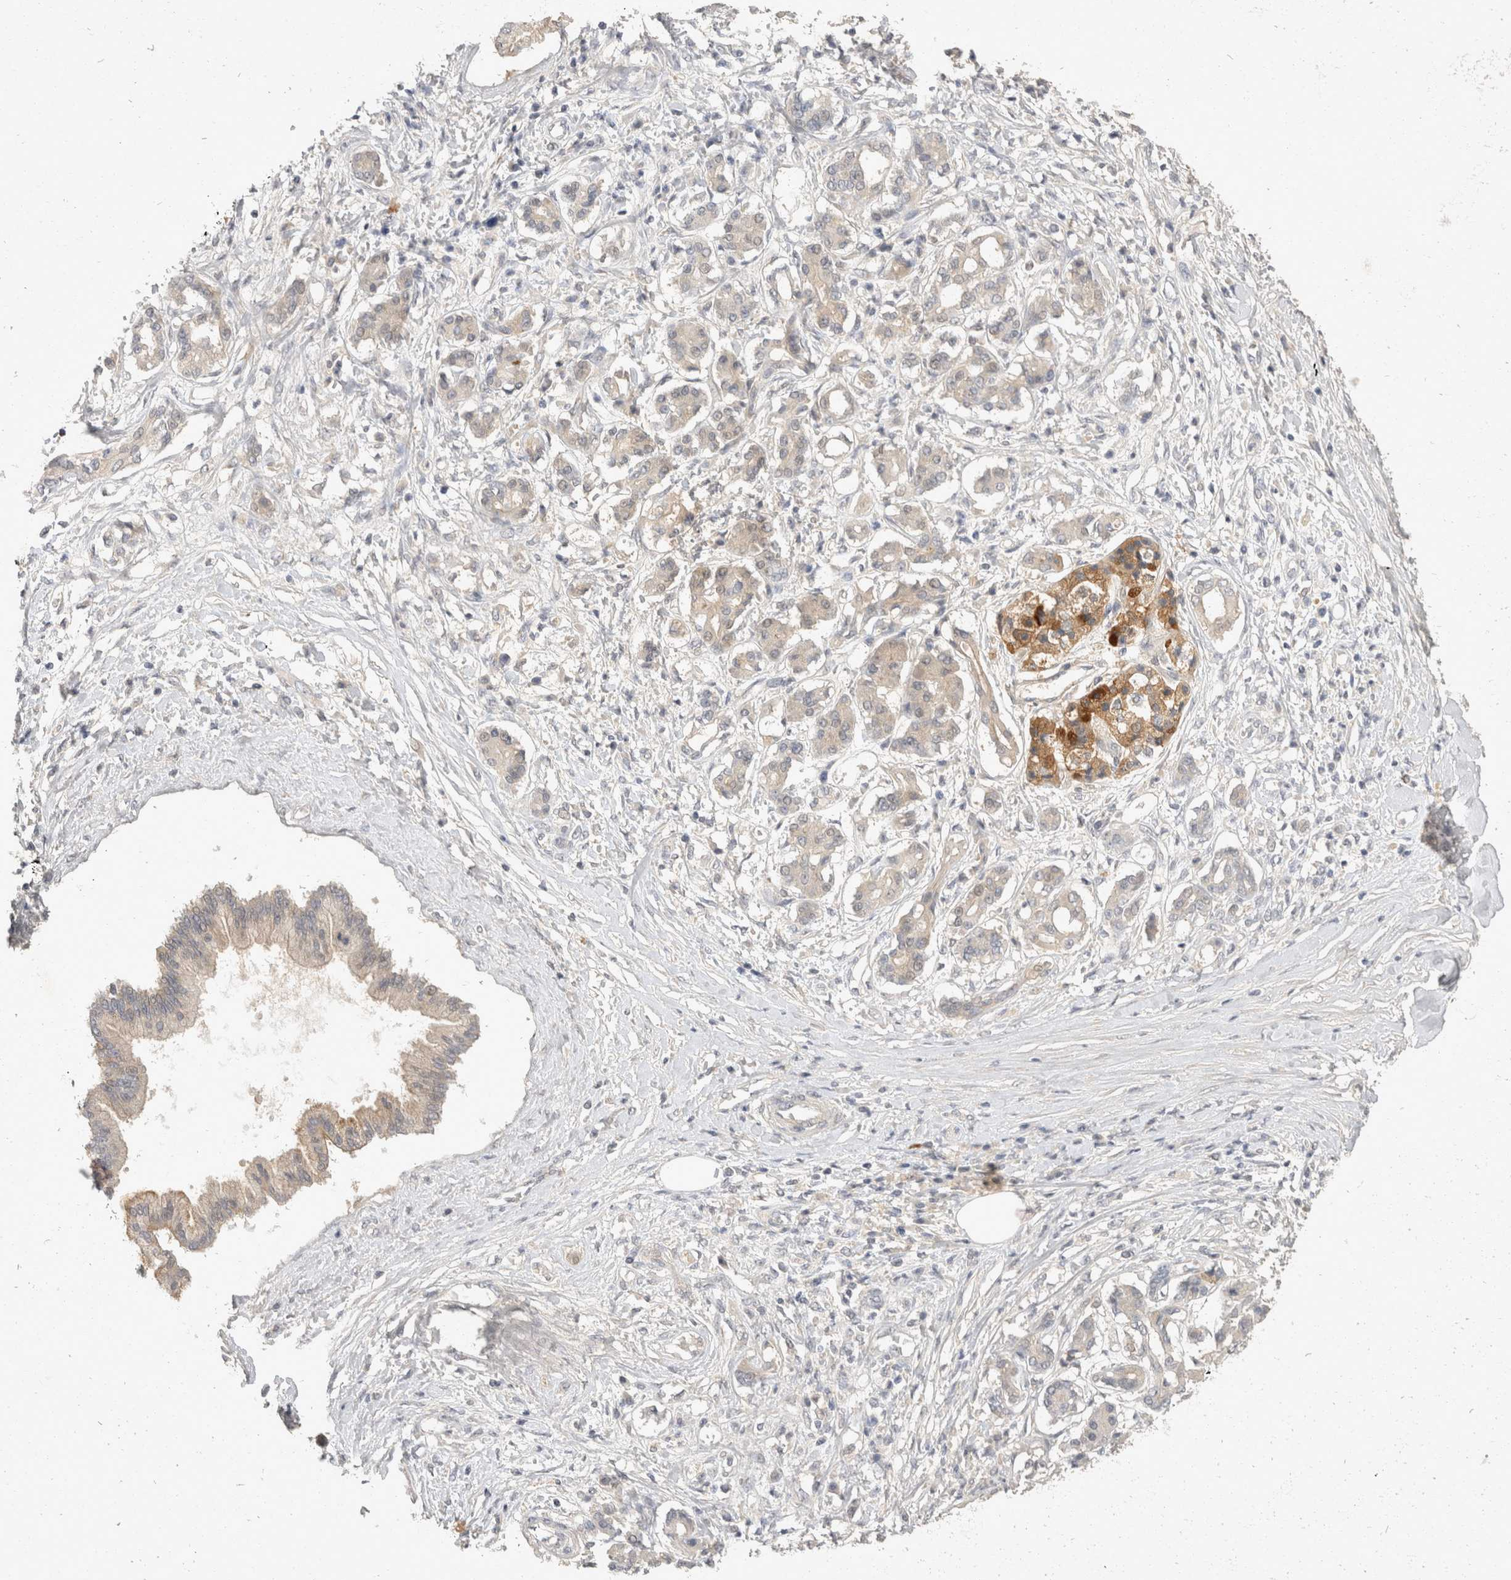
{"staining": {"intensity": "negative", "quantity": "none", "location": "none"}, "tissue": "pancreatic cancer", "cell_type": "Tumor cells", "image_type": "cancer", "snomed": [{"axis": "morphology", "description": "Adenocarcinoma, NOS"}, {"axis": "topography", "description": "Pancreas"}], "caption": "A photomicrograph of human pancreatic cancer is negative for staining in tumor cells. (Brightfield microscopy of DAB (3,3'-diaminobenzidine) immunohistochemistry (IHC) at high magnification).", "gene": "TOM1L2", "patient": {"sex": "female", "age": 56}}